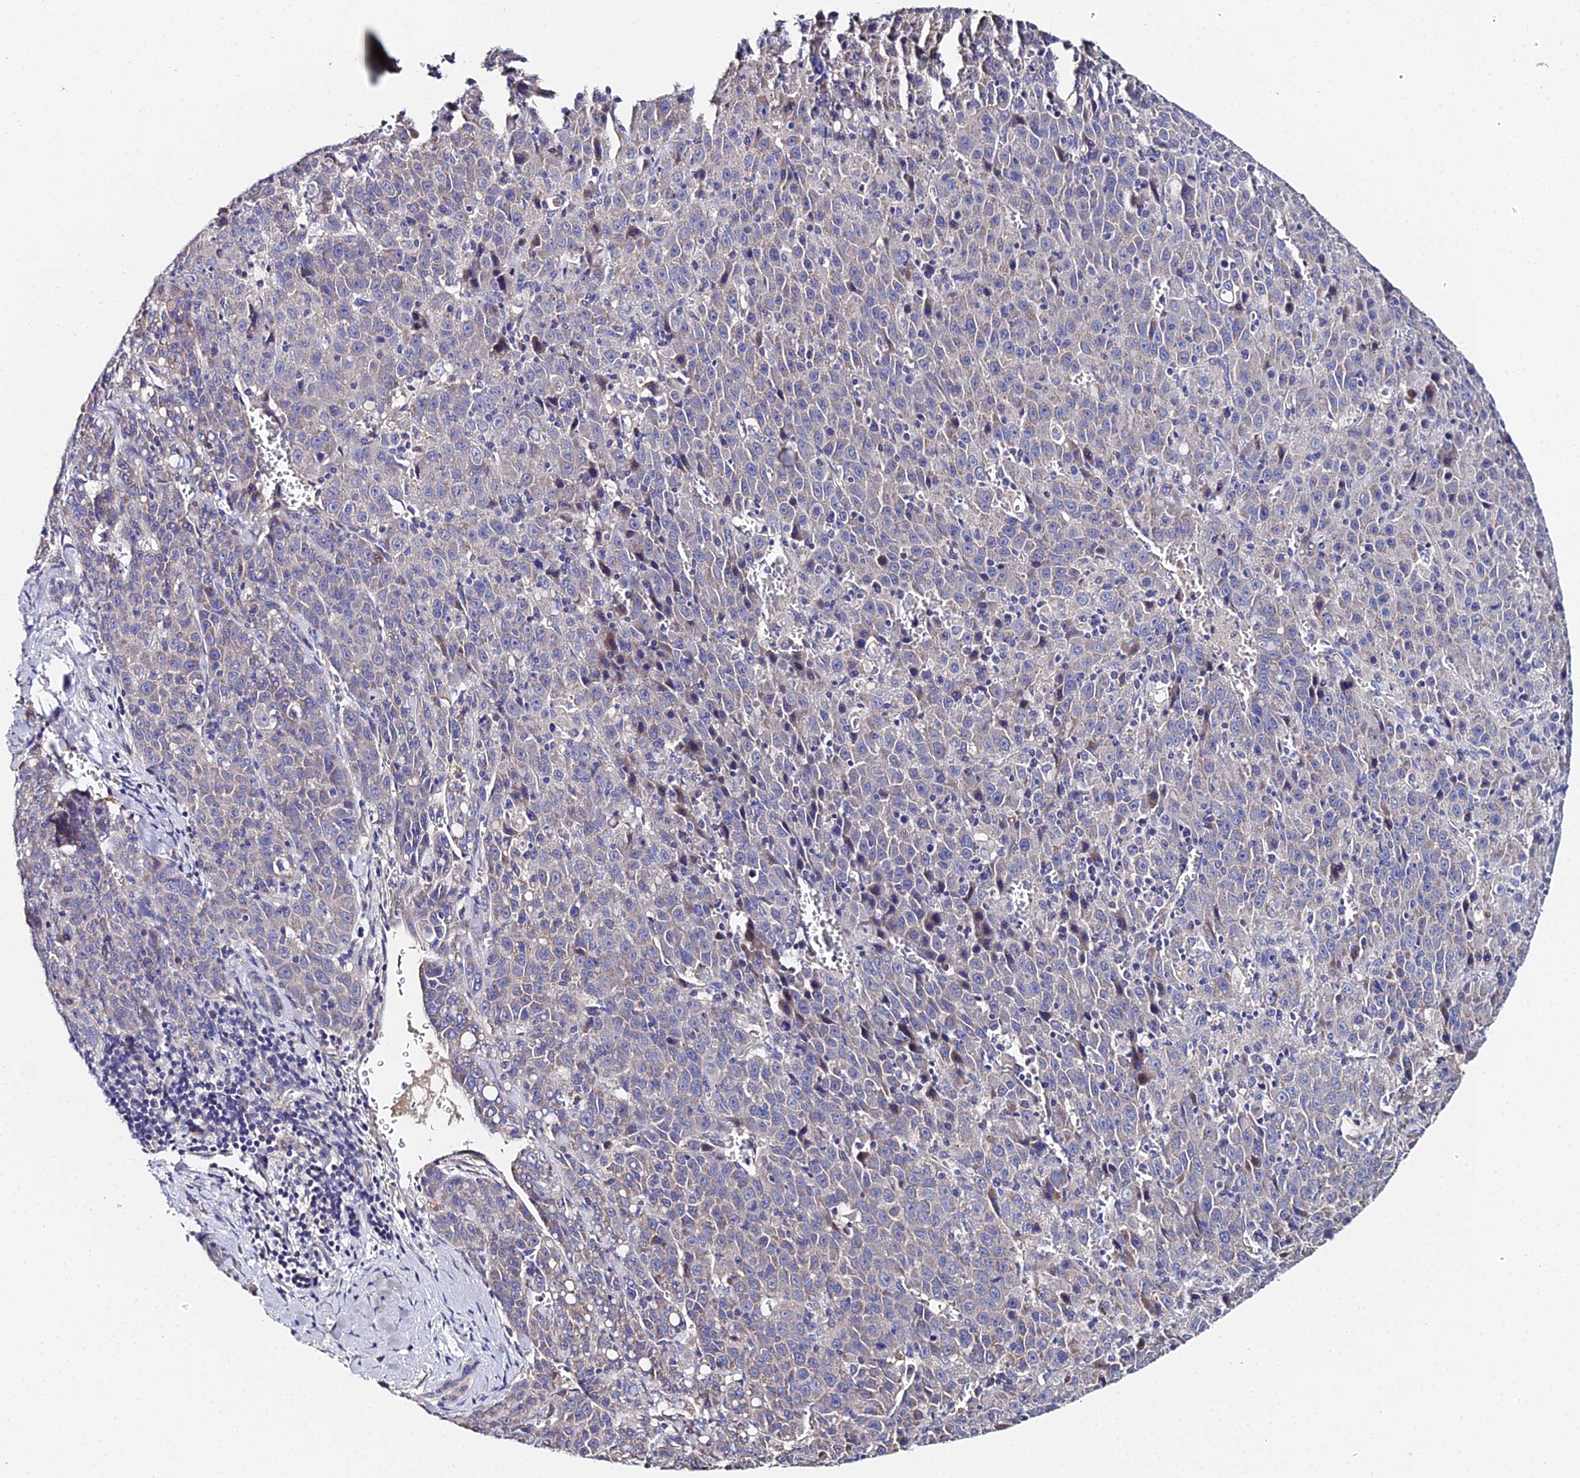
{"staining": {"intensity": "negative", "quantity": "none", "location": "none"}, "tissue": "liver cancer", "cell_type": "Tumor cells", "image_type": "cancer", "snomed": [{"axis": "morphology", "description": "Carcinoma, Hepatocellular, NOS"}, {"axis": "topography", "description": "Liver"}], "caption": "High magnification brightfield microscopy of hepatocellular carcinoma (liver) stained with DAB (brown) and counterstained with hematoxylin (blue): tumor cells show no significant positivity.", "gene": "UBE2L3", "patient": {"sex": "female", "age": 53}}